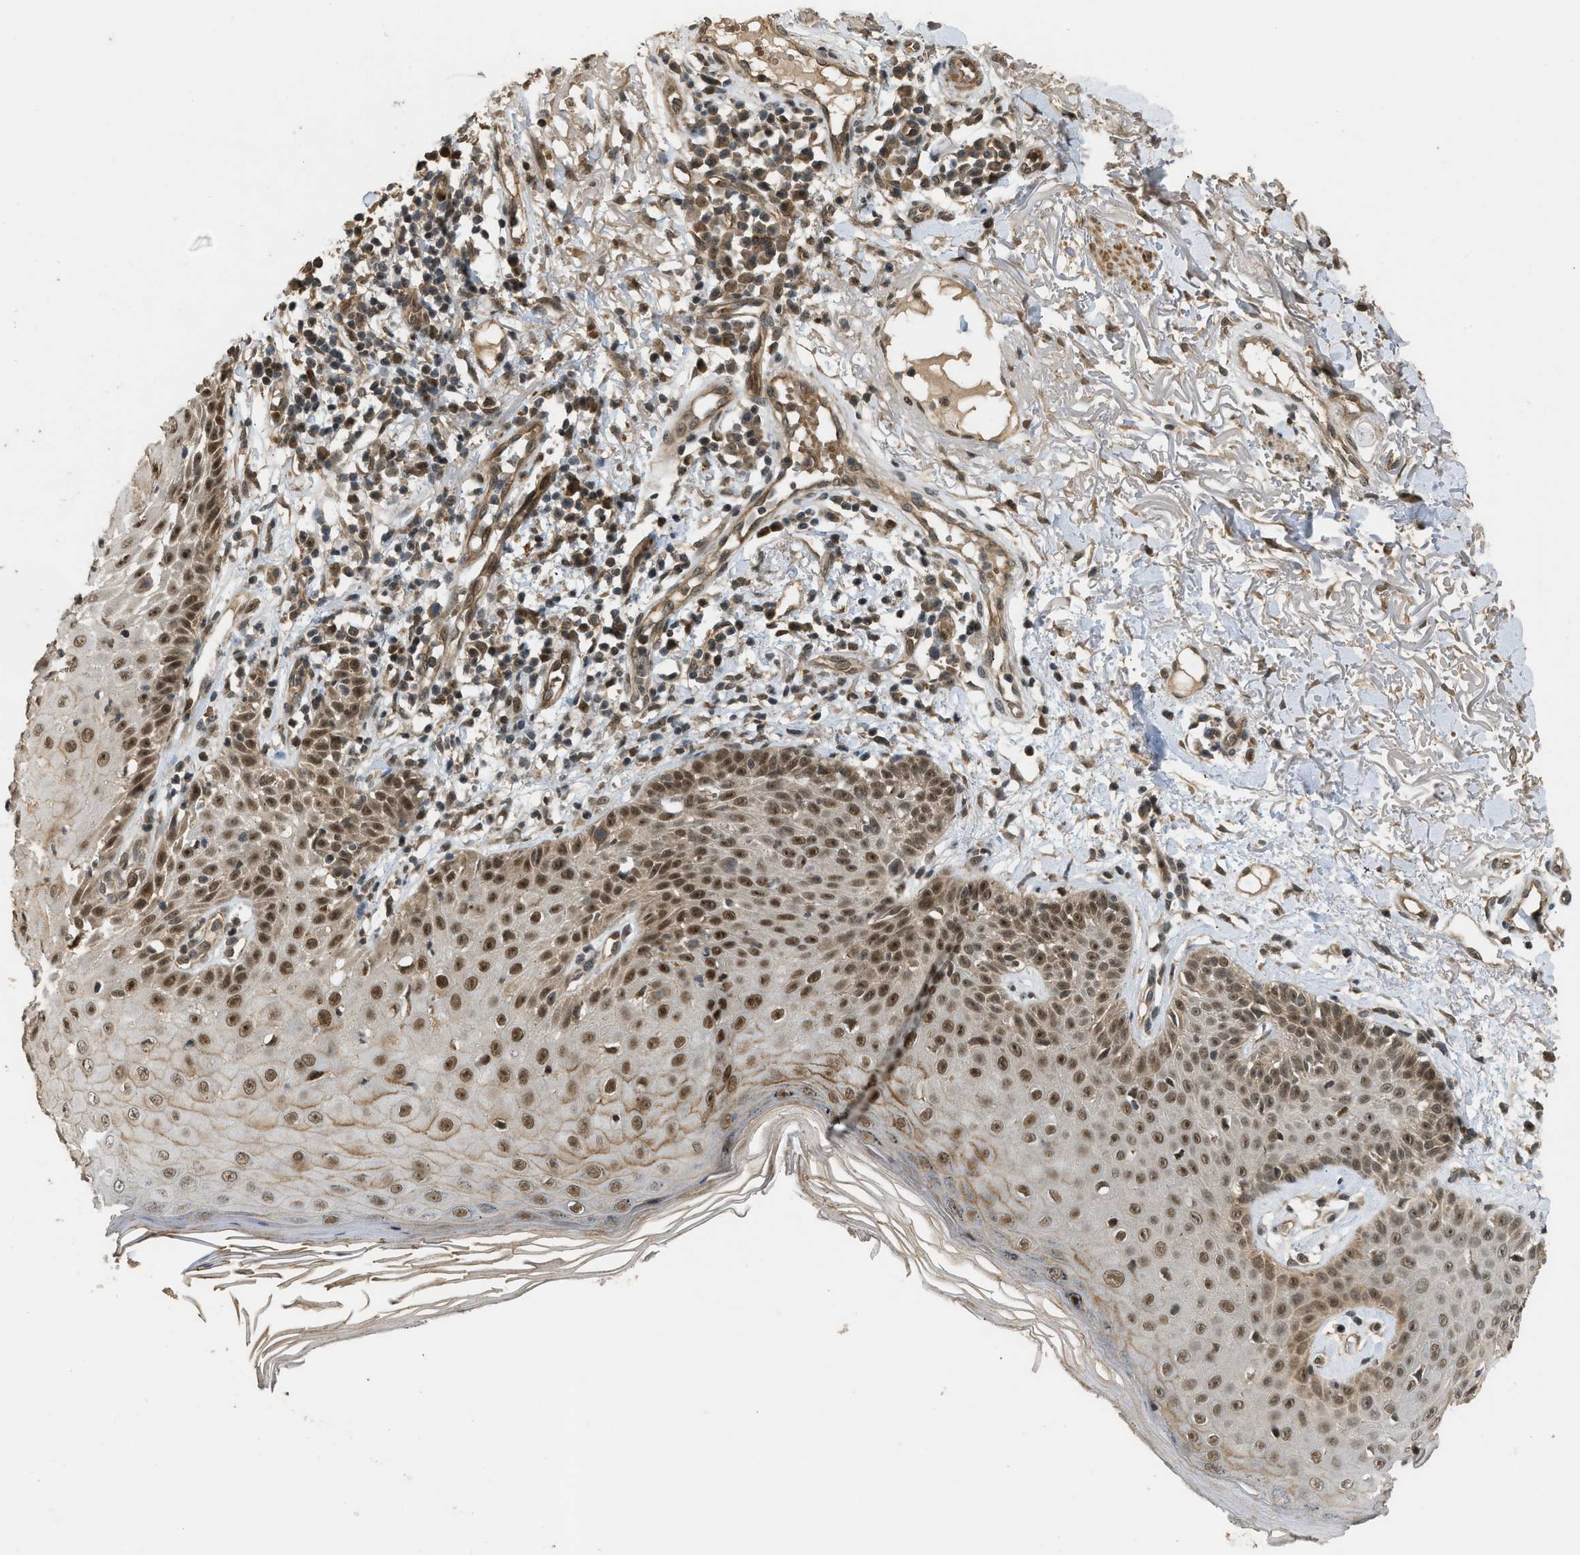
{"staining": {"intensity": "moderate", "quantity": ">75%", "location": "nuclear"}, "tissue": "skin cancer", "cell_type": "Tumor cells", "image_type": "cancer", "snomed": [{"axis": "morphology", "description": "Normal tissue, NOS"}, {"axis": "morphology", "description": "Basal cell carcinoma"}, {"axis": "topography", "description": "Skin"}], "caption": "An IHC photomicrograph of neoplastic tissue is shown. Protein staining in brown labels moderate nuclear positivity in skin cancer within tumor cells. The protein of interest is stained brown, and the nuclei are stained in blue (DAB (3,3'-diaminobenzidine) IHC with brightfield microscopy, high magnification).", "gene": "GET1", "patient": {"sex": "male", "age": 79}}